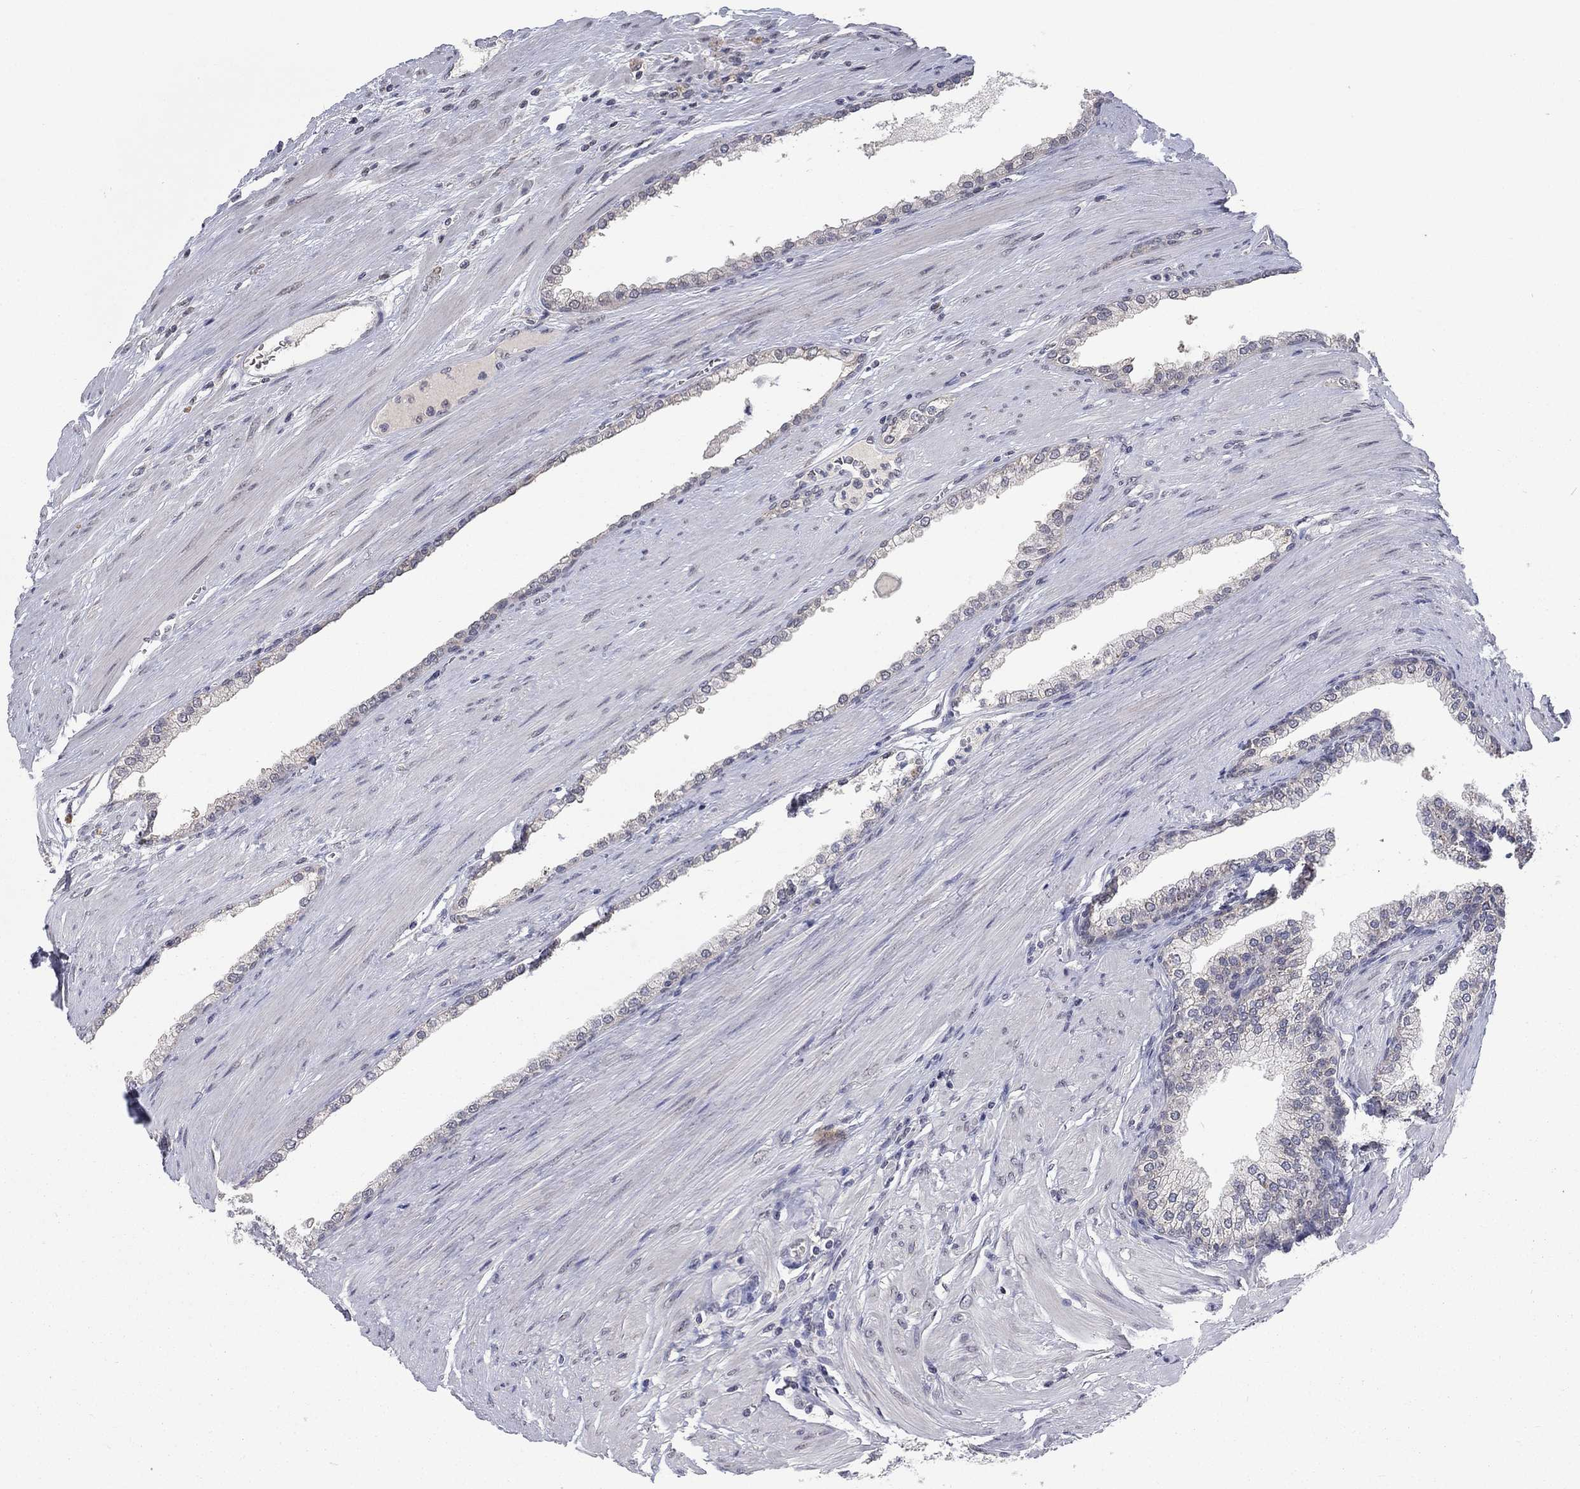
{"staining": {"intensity": "negative", "quantity": "none", "location": "none"}, "tissue": "prostate cancer", "cell_type": "Tumor cells", "image_type": "cancer", "snomed": [{"axis": "morphology", "description": "Adenocarcinoma, NOS"}, {"axis": "topography", "description": "Prostate"}], "caption": "Tumor cells are negative for protein expression in human adenocarcinoma (prostate).", "gene": "SPATA33", "patient": {"sex": "male", "age": 67}}